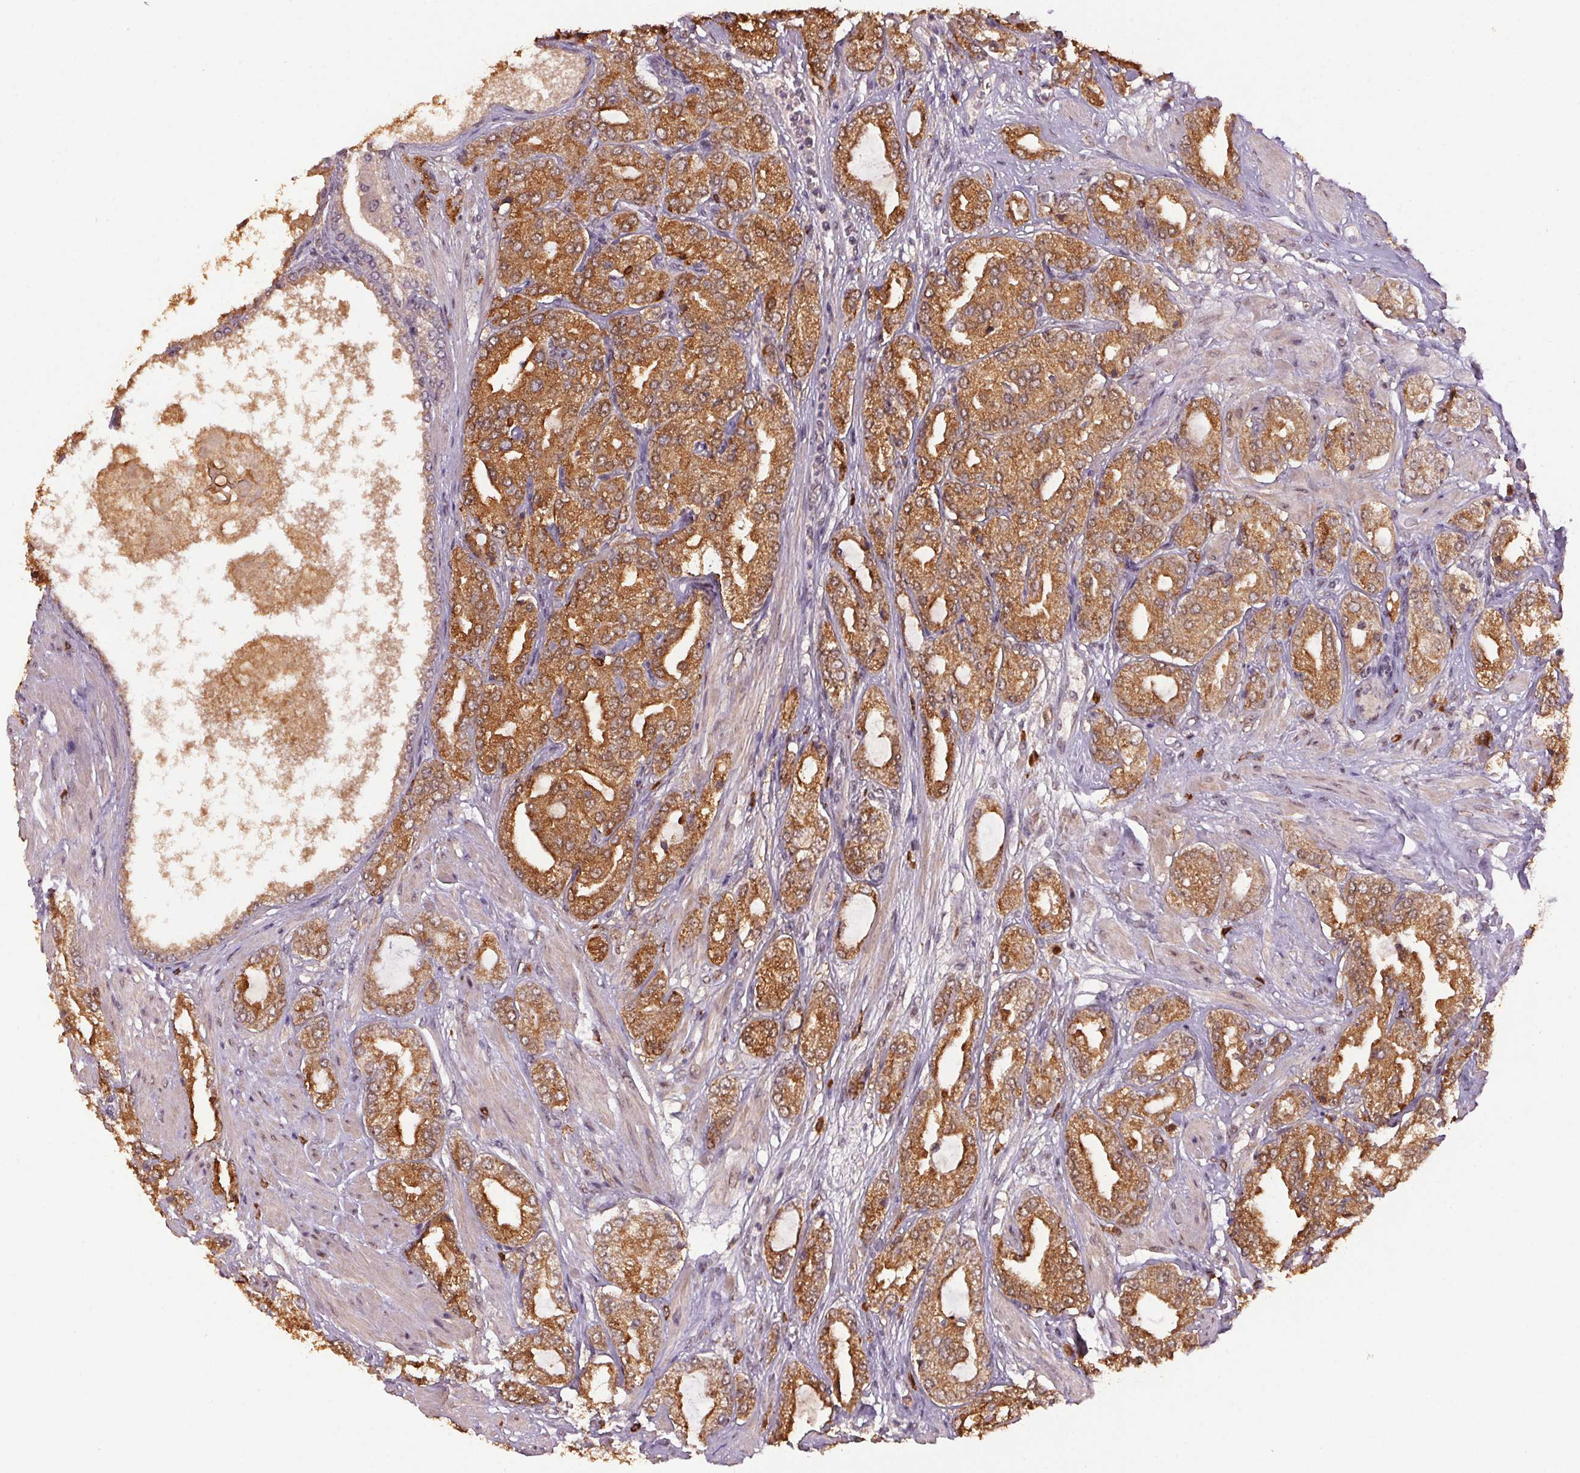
{"staining": {"intensity": "moderate", "quantity": ">75%", "location": "cytoplasmic/membranous"}, "tissue": "prostate cancer", "cell_type": "Tumor cells", "image_type": "cancer", "snomed": [{"axis": "morphology", "description": "Adenocarcinoma, High grade"}, {"axis": "topography", "description": "Prostate"}], "caption": "Tumor cells show medium levels of moderate cytoplasmic/membranous expression in approximately >75% of cells in human prostate cancer (adenocarcinoma (high-grade)).", "gene": "ZBTB4", "patient": {"sex": "male", "age": 68}}